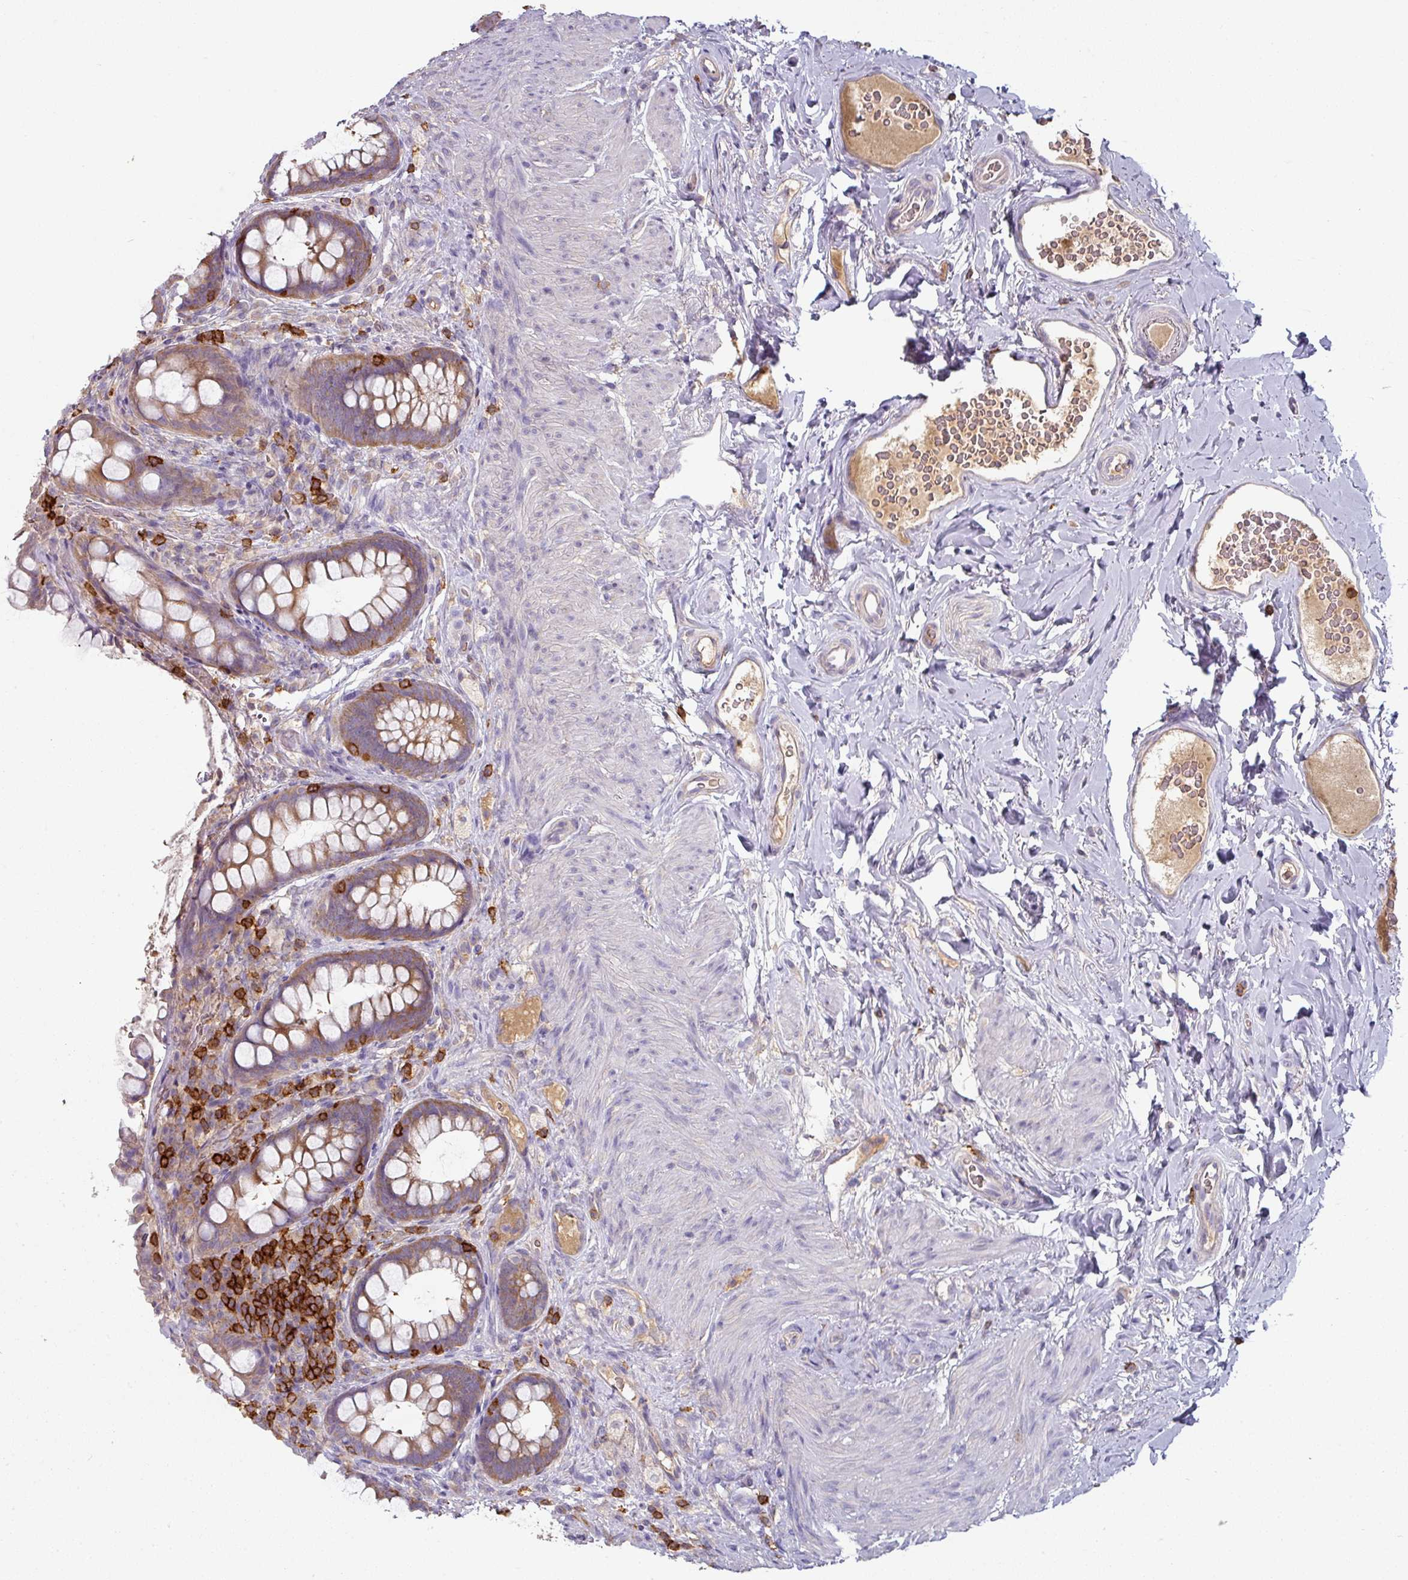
{"staining": {"intensity": "moderate", "quantity": "25%-75%", "location": "cytoplasmic/membranous"}, "tissue": "rectum", "cell_type": "Glandular cells", "image_type": "normal", "snomed": [{"axis": "morphology", "description": "Normal tissue, NOS"}, {"axis": "topography", "description": "Rectum"}, {"axis": "topography", "description": "Peripheral nerve tissue"}], "caption": "DAB immunohistochemical staining of normal human rectum reveals moderate cytoplasmic/membranous protein positivity in approximately 25%-75% of glandular cells.", "gene": "CD3G", "patient": {"sex": "female", "age": 69}}